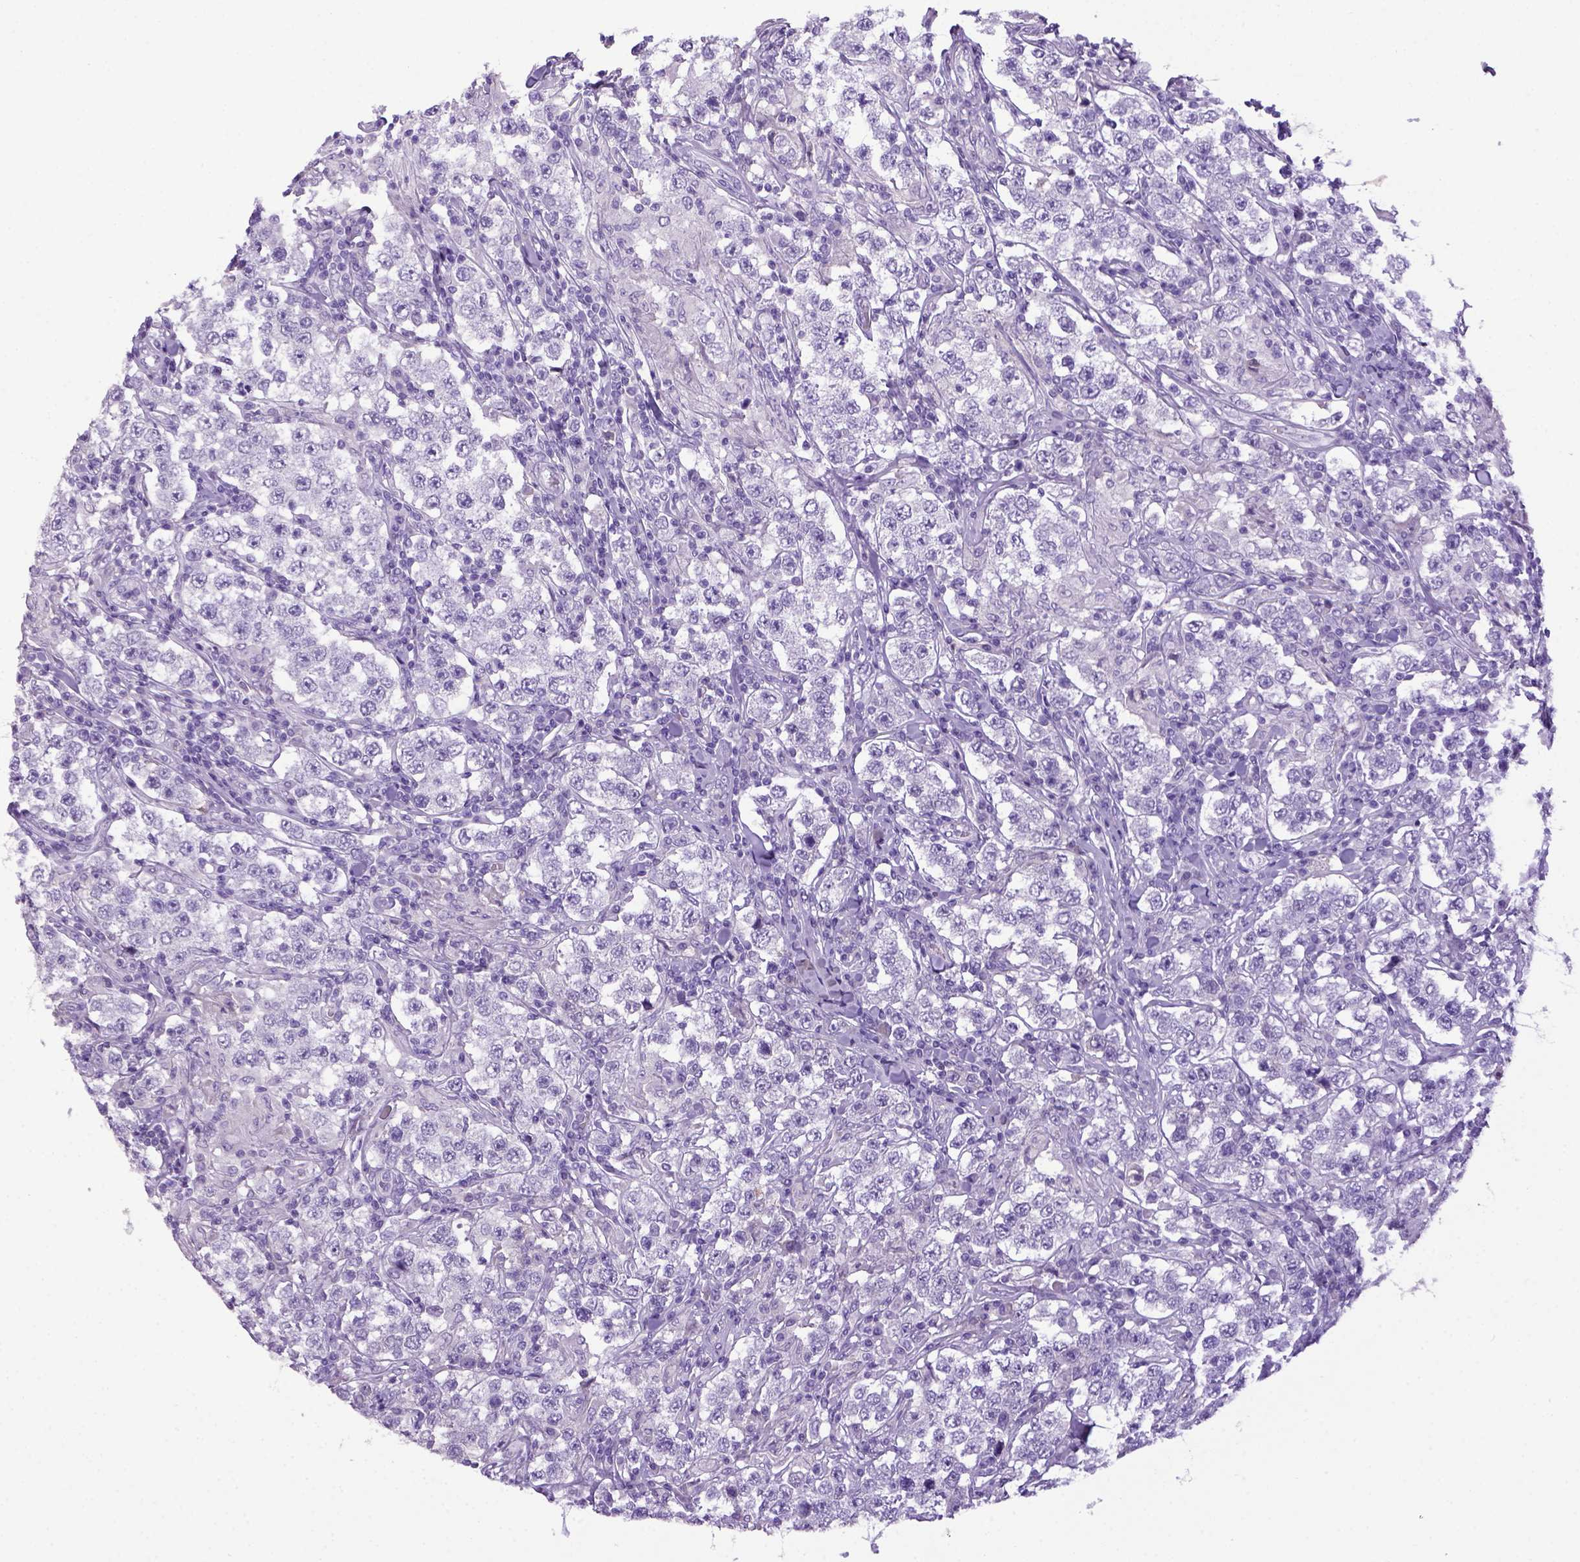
{"staining": {"intensity": "negative", "quantity": "none", "location": "none"}, "tissue": "testis cancer", "cell_type": "Tumor cells", "image_type": "cancer", "snomed": [{"axis": "morphology", "description": "Seminoma, NOS"}, {"axis": "morphology", "description": "Carcinoma, Embryonal, NOS"}, {"axis": "topography", "description": "Testis"}], "caption": "Immunohistochemical staining of human testis cancer displays no significant staining in tumor cells. Nuclei are stained in blue.", "gene": "ITIH4", "patient": {"sex": "male", "age": 41}}